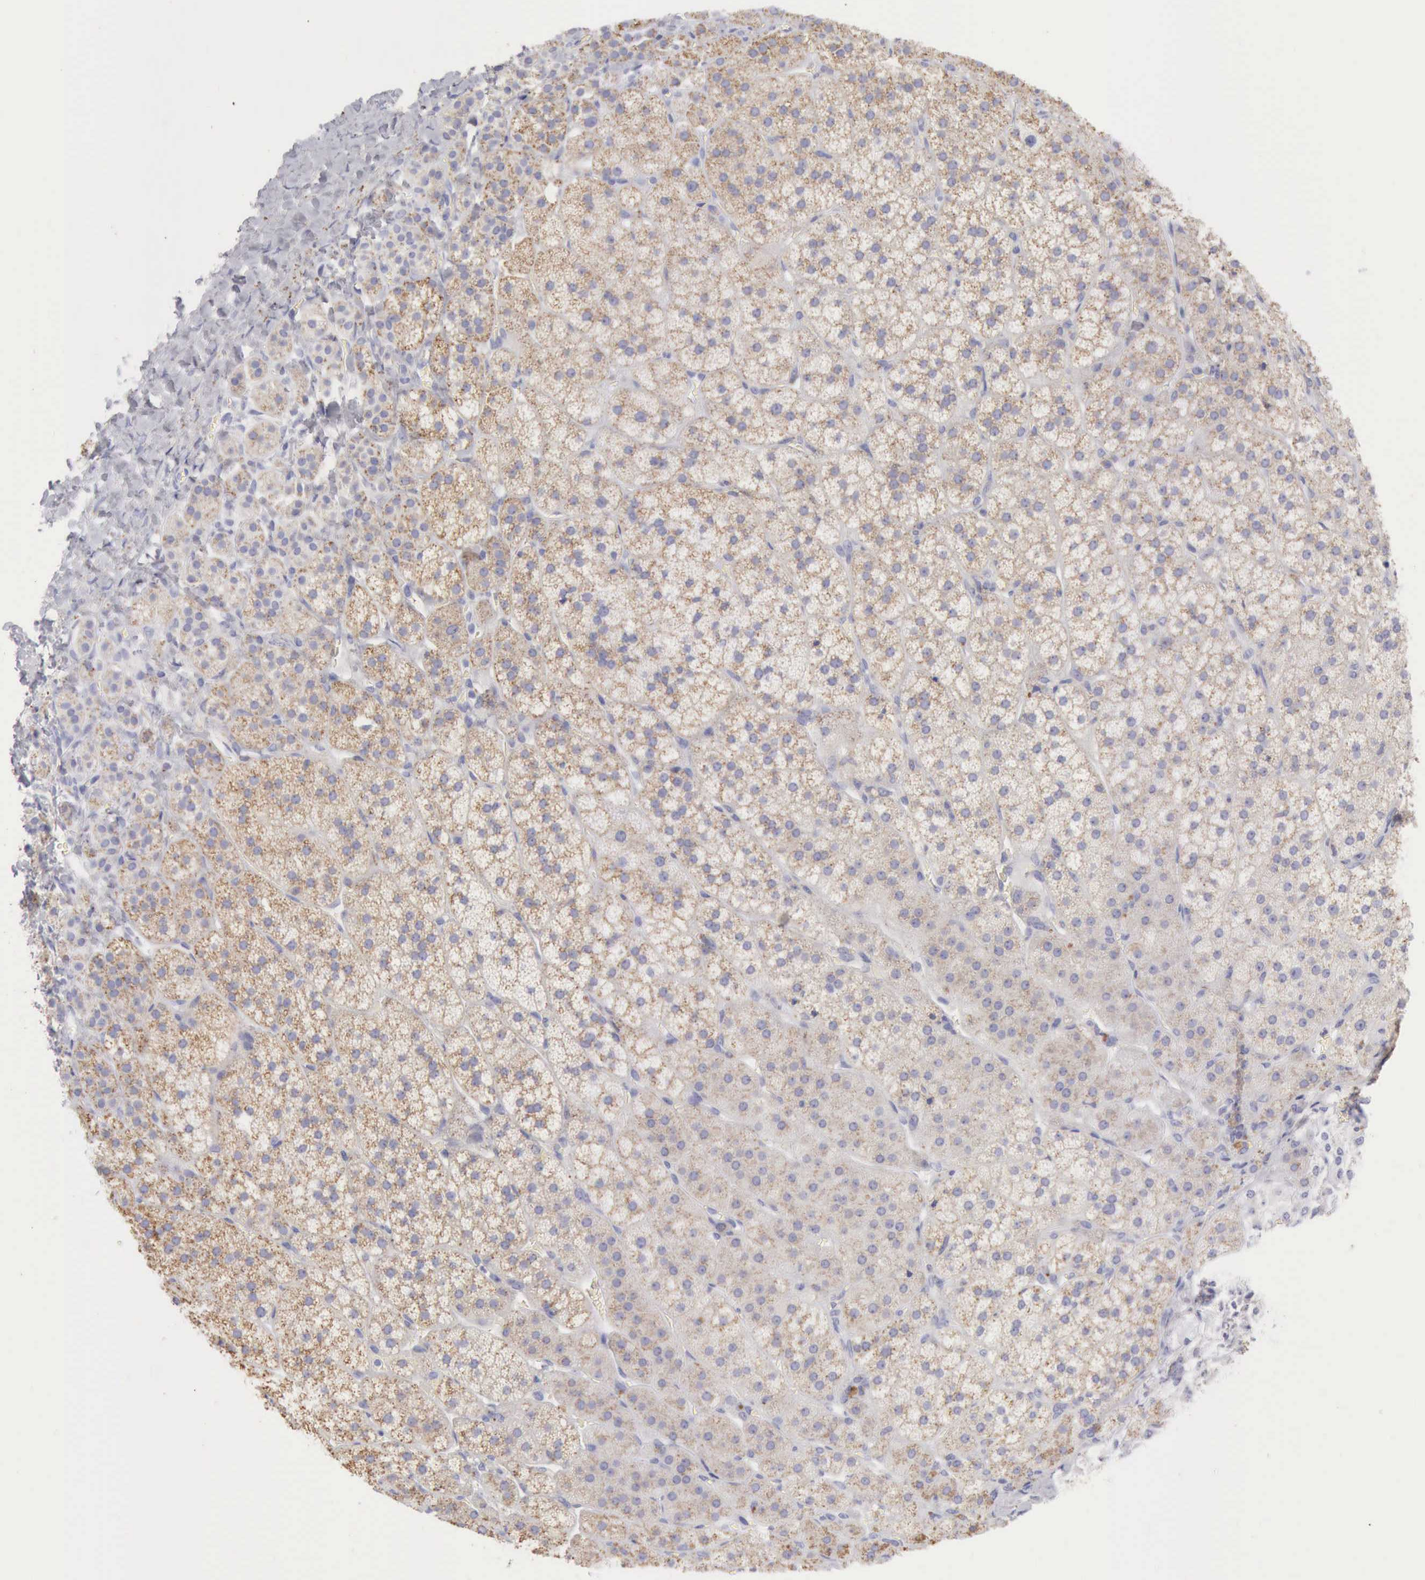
{"staining": {"intensity": "moderate", "quantity": ">75%", "location": "cytoplasmic/membranous"}, "tissue": "adrenal gland", "cell_type": "Glandular cells", "image_type": "normal", "snomed": [{"axis": "morphology", "description": "Normal tissue, NOS"}, {"axis": "topography", "description": "Adrenal gland"}], "caption": "Protein analysis of benign adrenal gland demonstrates moderate cytoplasmic/membranous positivity in about >75% of glandular cells.", "gene": "CTSS", "patient": {"sex": "female", "age": 44}}